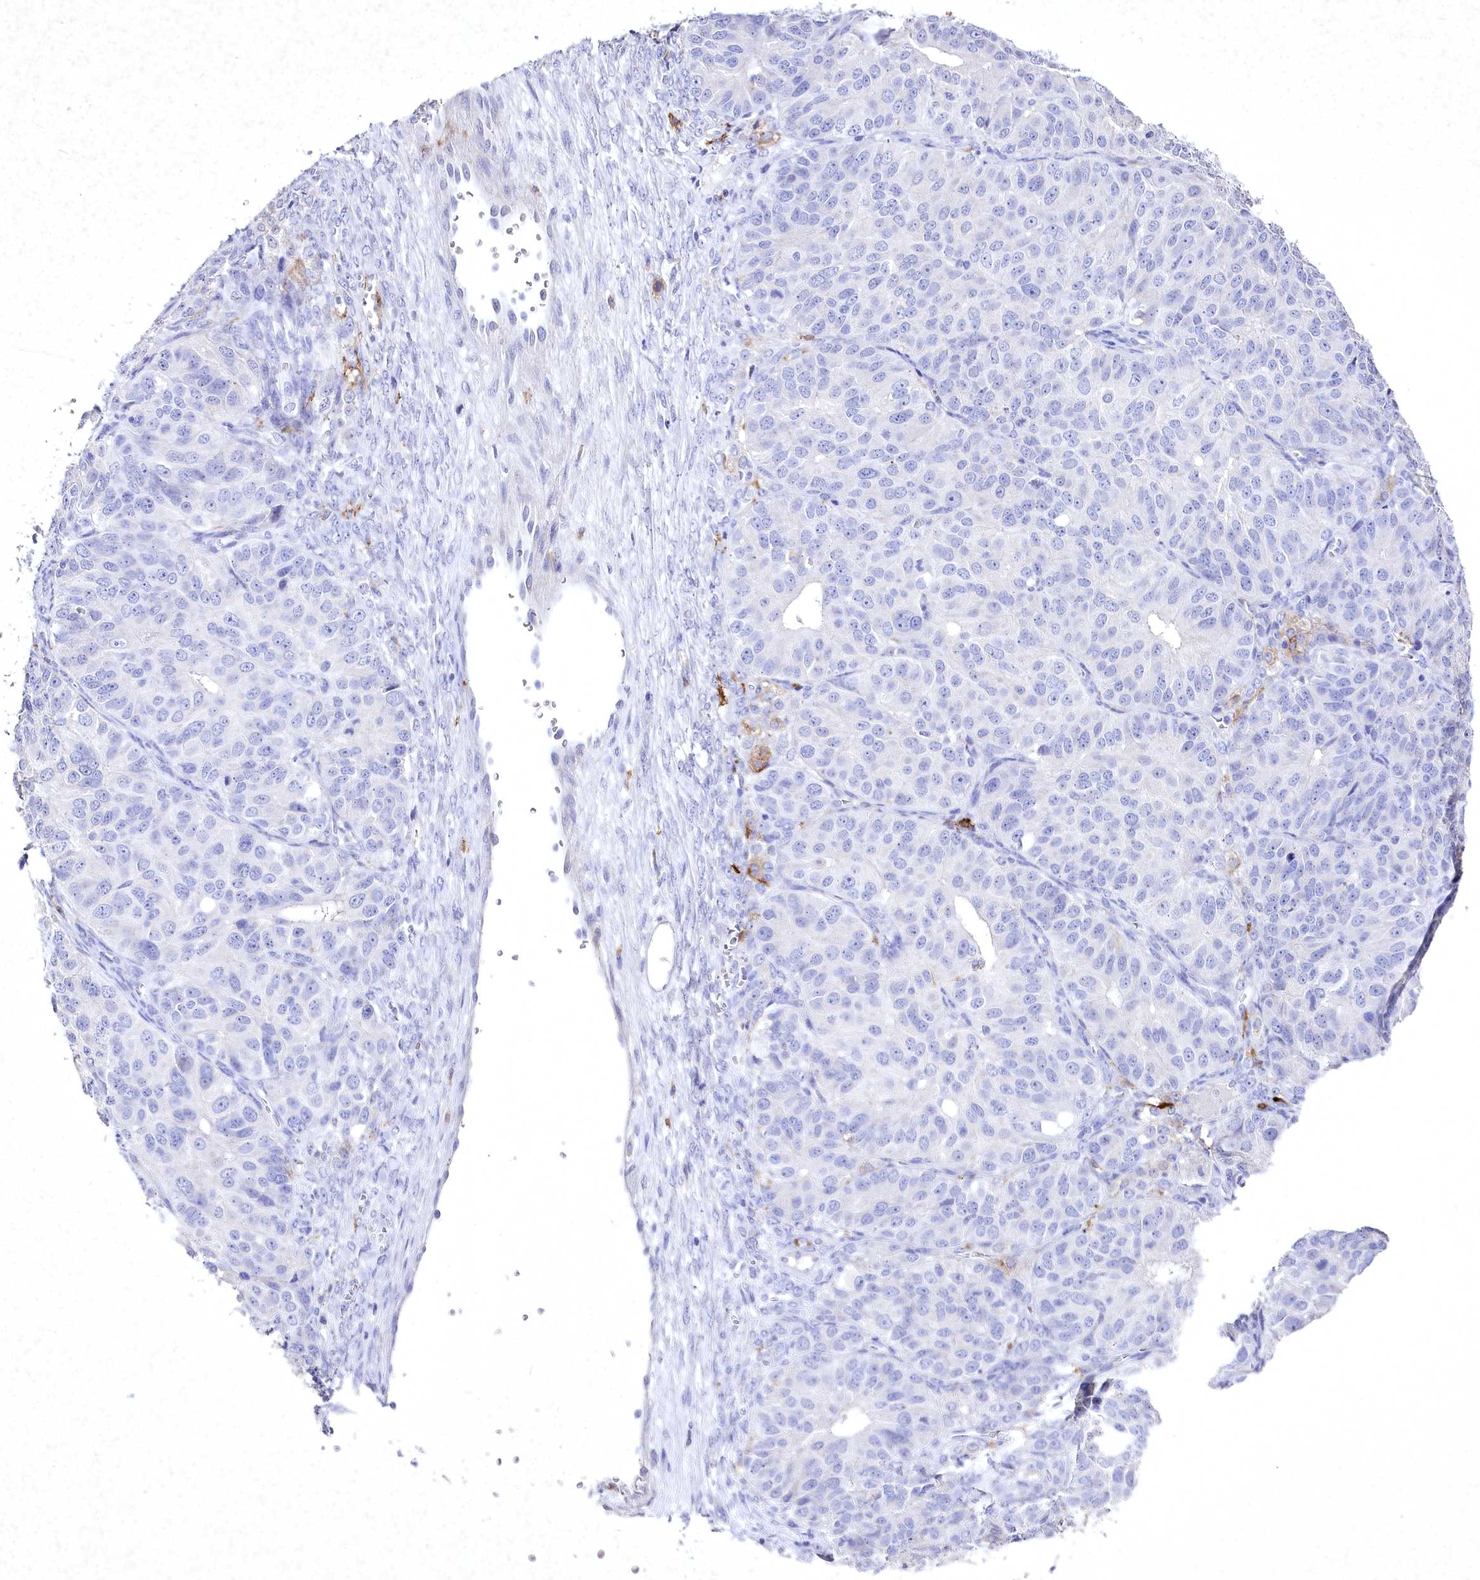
{"staining": {"intensity": "negative", "quantity": "none", "location": "none"}, "tissue": "ovarian cancer", "cell_type": "Tumor cells", "image_type": "cancer", "snomed": [{"axis": "morphology", "description": "Carcinoma, endometroid"}, {"axis": "topography", "description": "Ovary"}], "caption": "Immunohistochemistry (IHC) histopathology image of neoplastic tissue: human ovarian endometroid carcinoma stained with DAB reveals no significant protein expression in tumor cells.", "gene": "CLEC4M", "patient": {"sex": "female", "age": 51}}